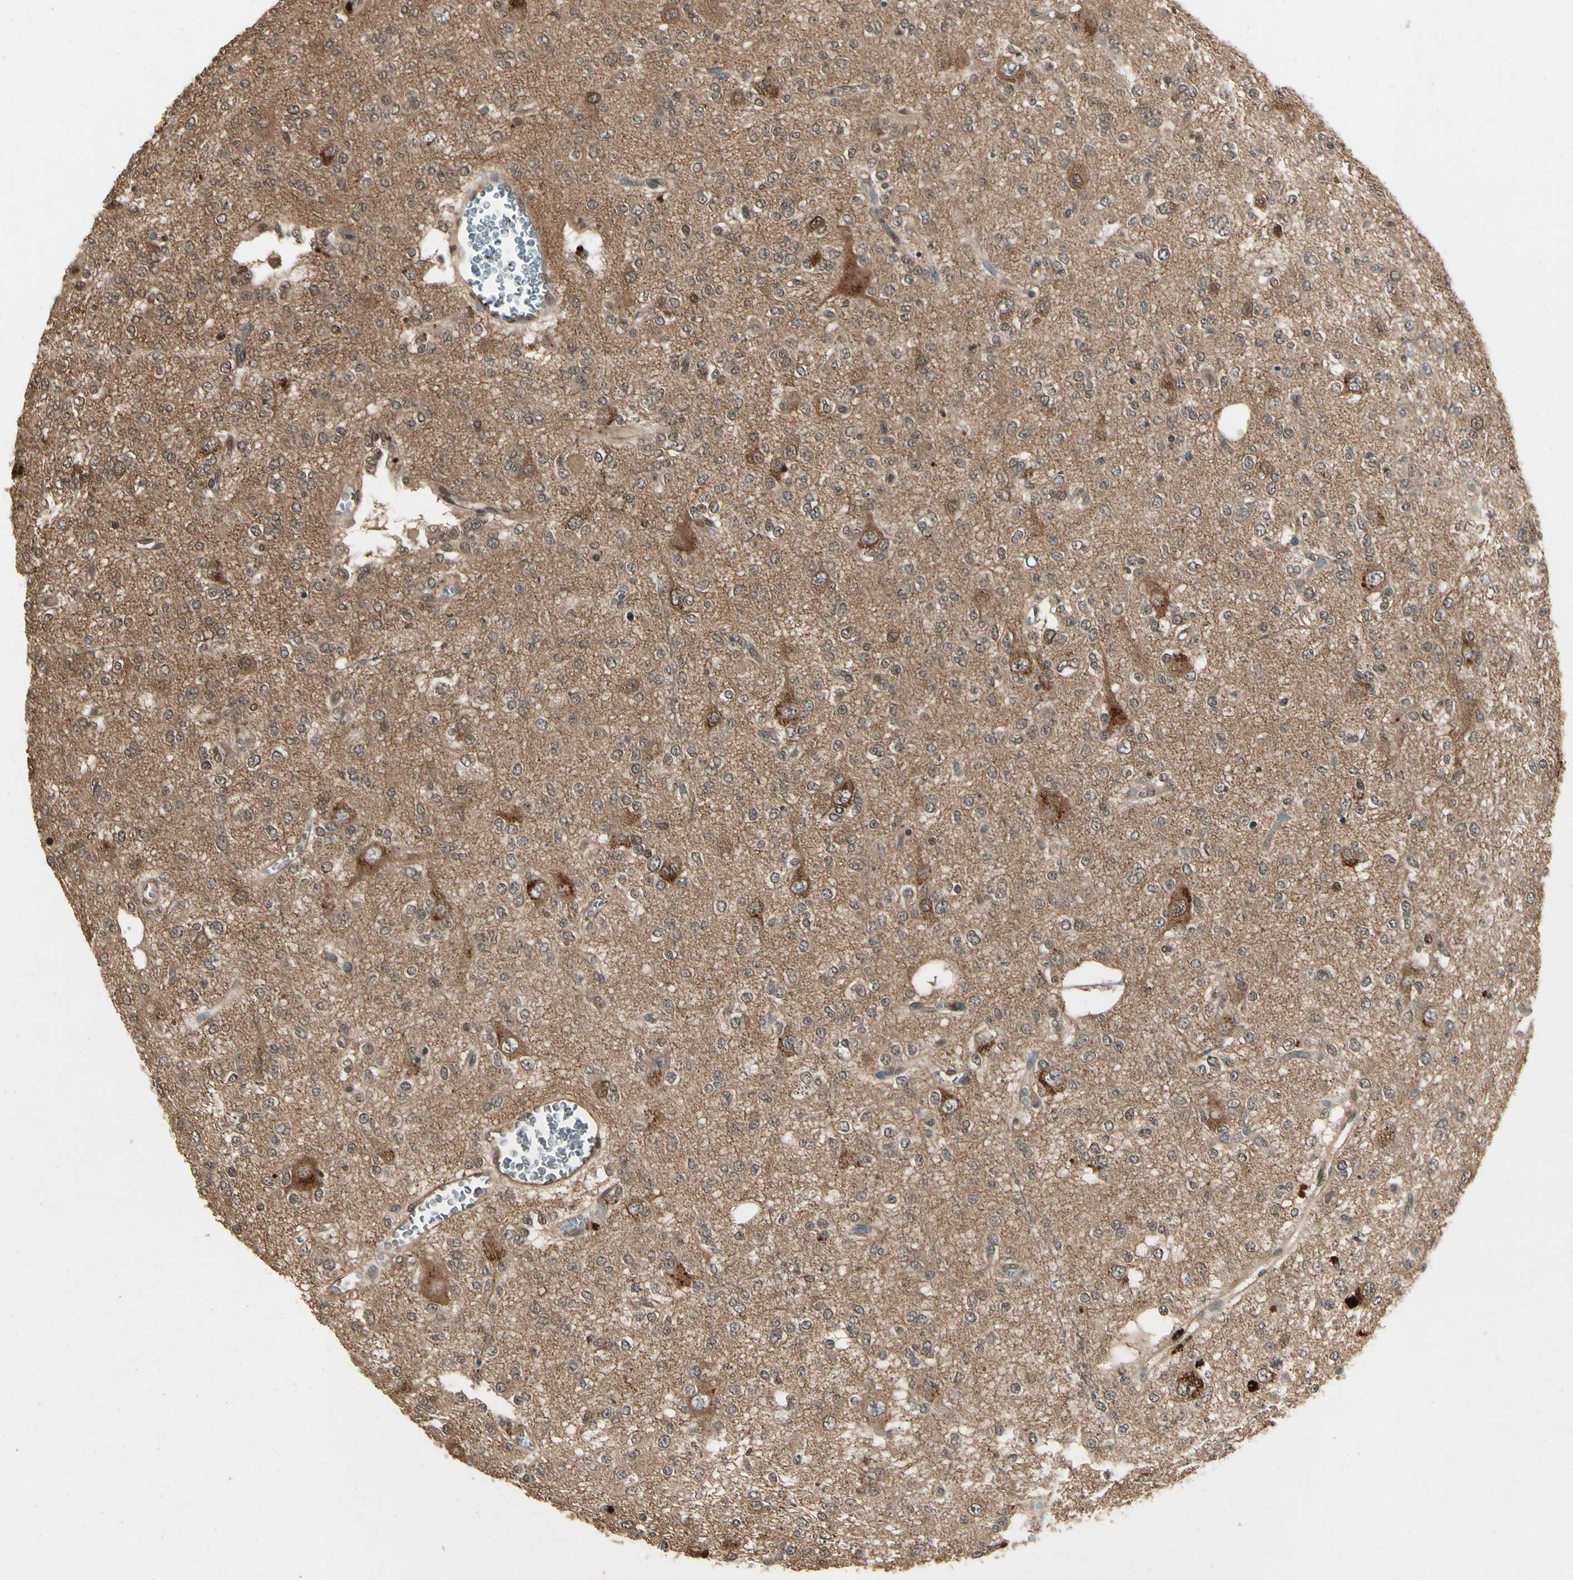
{"staining": {"intensity": "negative", "quantity": "none", "location": "none"}, "tissue": "glioma", "cell_type": "Tumor cells", "image_type": "cancer", "snomed": [{"axis": "morphology", "description": "Glioma, malignant, Low grade"}, {"axis": "topography", "description": "Brain"}], "caption": "The histopathology image exhibits no significant positivity in tumor cells of malignant low-grade glioma. The staining is performed using DAB (3,3'-diaminobenzidine) brown chromogen with nuclei counter-stained in using hematoxylin.", "gene": "YWHAQ", "patient": {"sex": "male", "age": 38}}